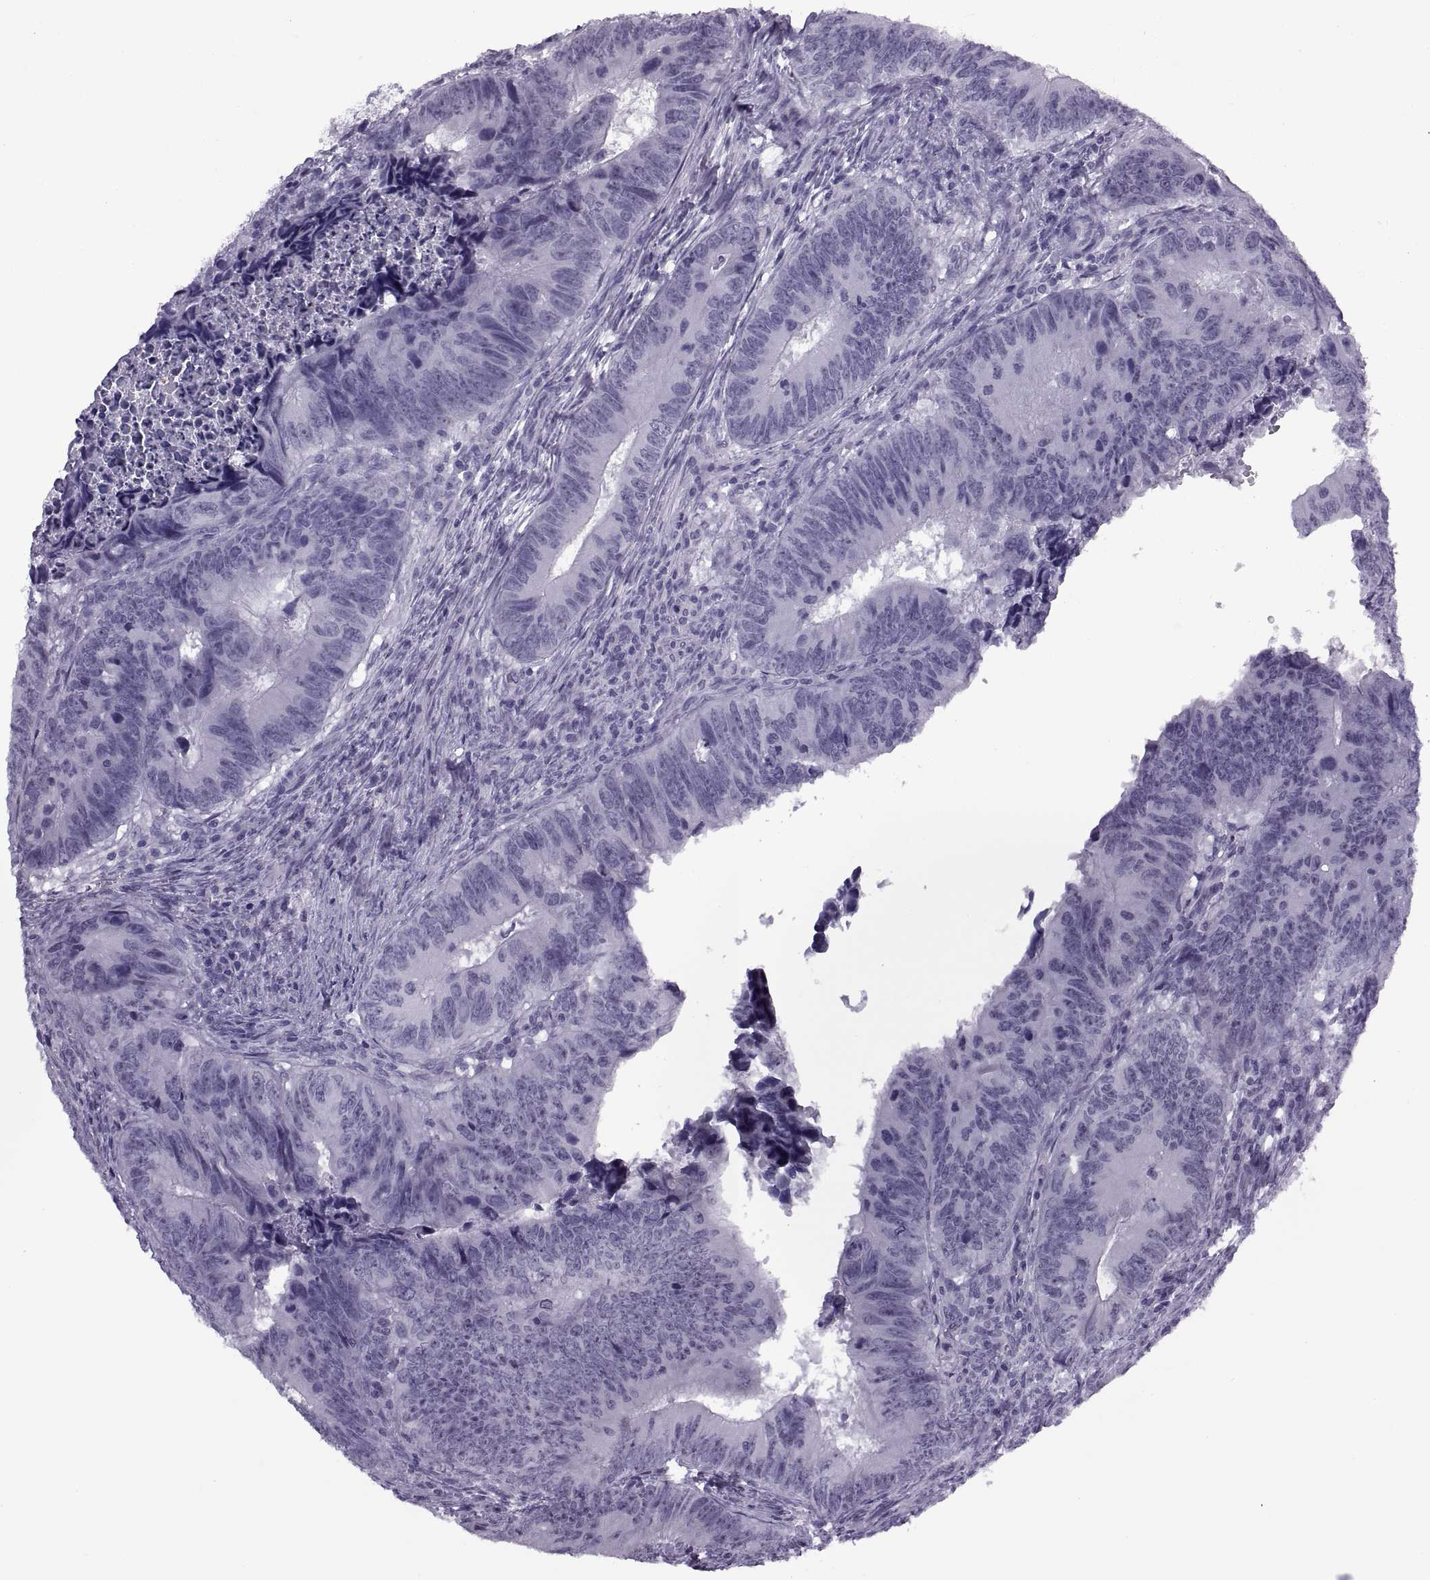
{"staining": {"intensity": "negative", "quantity": "none", "location": "none"}, "tissue": "colorectal cancer", "cell_type": "Tumor cells", "image_type": "cancer", "snomed": [{"axis": "morphology", "description": "Adenocarcinoma, NOS"}, {"axis": "topography", "description": "Colon"}], "caption": "A high-resolution image shows immunohistochemistry staining of adenocarcinoma (colorectal), which displays no significant staining in tumor cells.", "gene": "FAM24A", "patient": {"sex": "female", "age": 82}}